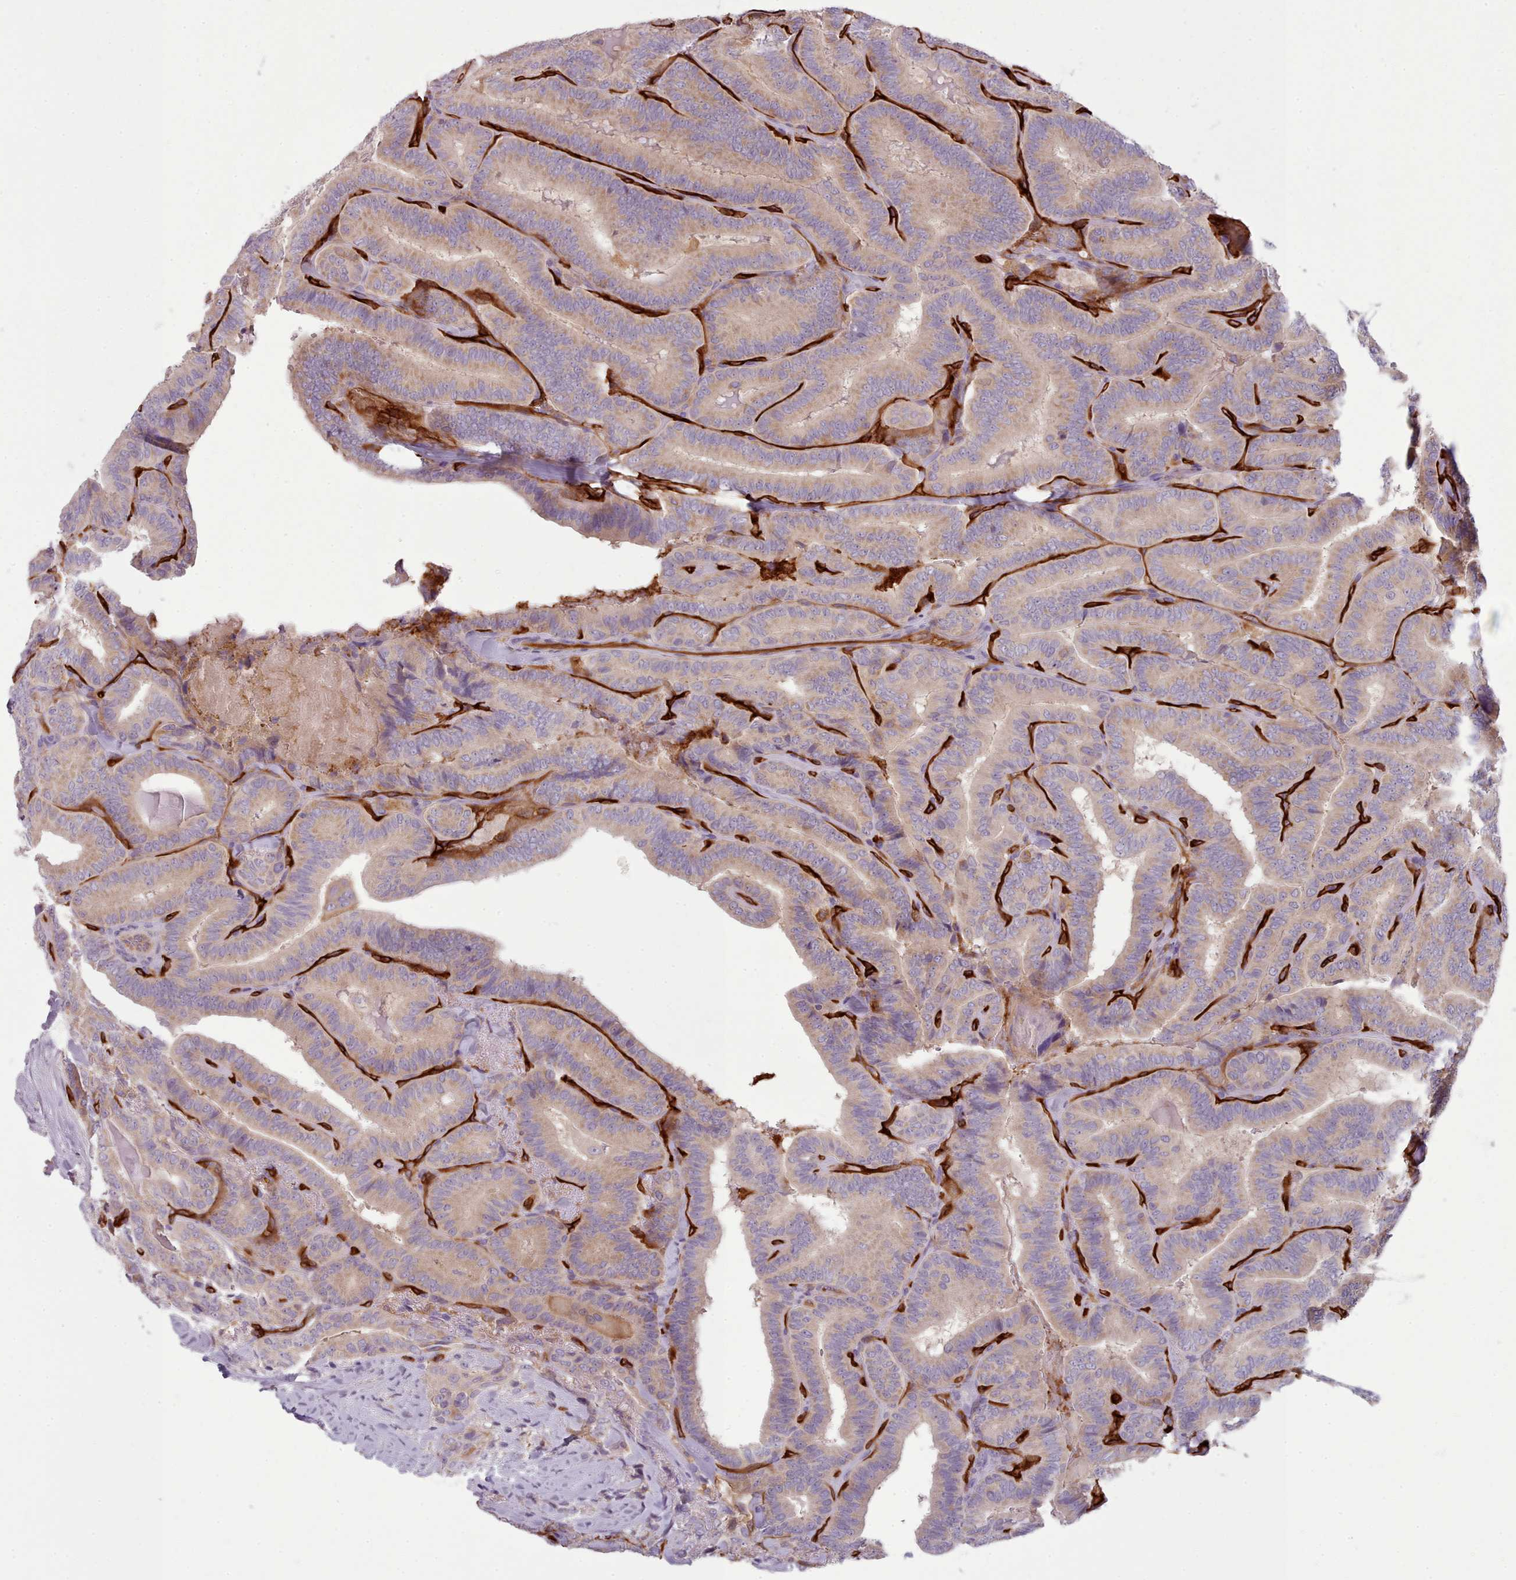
{"staining": {"intensity": "weak", "quantity": ">75%", "location": "cytoplasmic/membranous"}, "tissue": "thyroid cancer", "cell_type": "Tumor cells", "image_type": "cancer", "snomed": [{"axis": "morphology", "description": "Papillary adenocarcinoma, NOS"}, {"axis": "topography", "description": "Thyroid gland"}], "caption": "High-power microscopy captured an immunohistochemistry photomicrograph of thyroid cancer (papillary adenocarcinoma), revealing weak cytoplasmic/membranous expression in approximately >75% of tumor cells.", "gene": "CD300LF", "patient": {"sex": "male", "age": 61}}